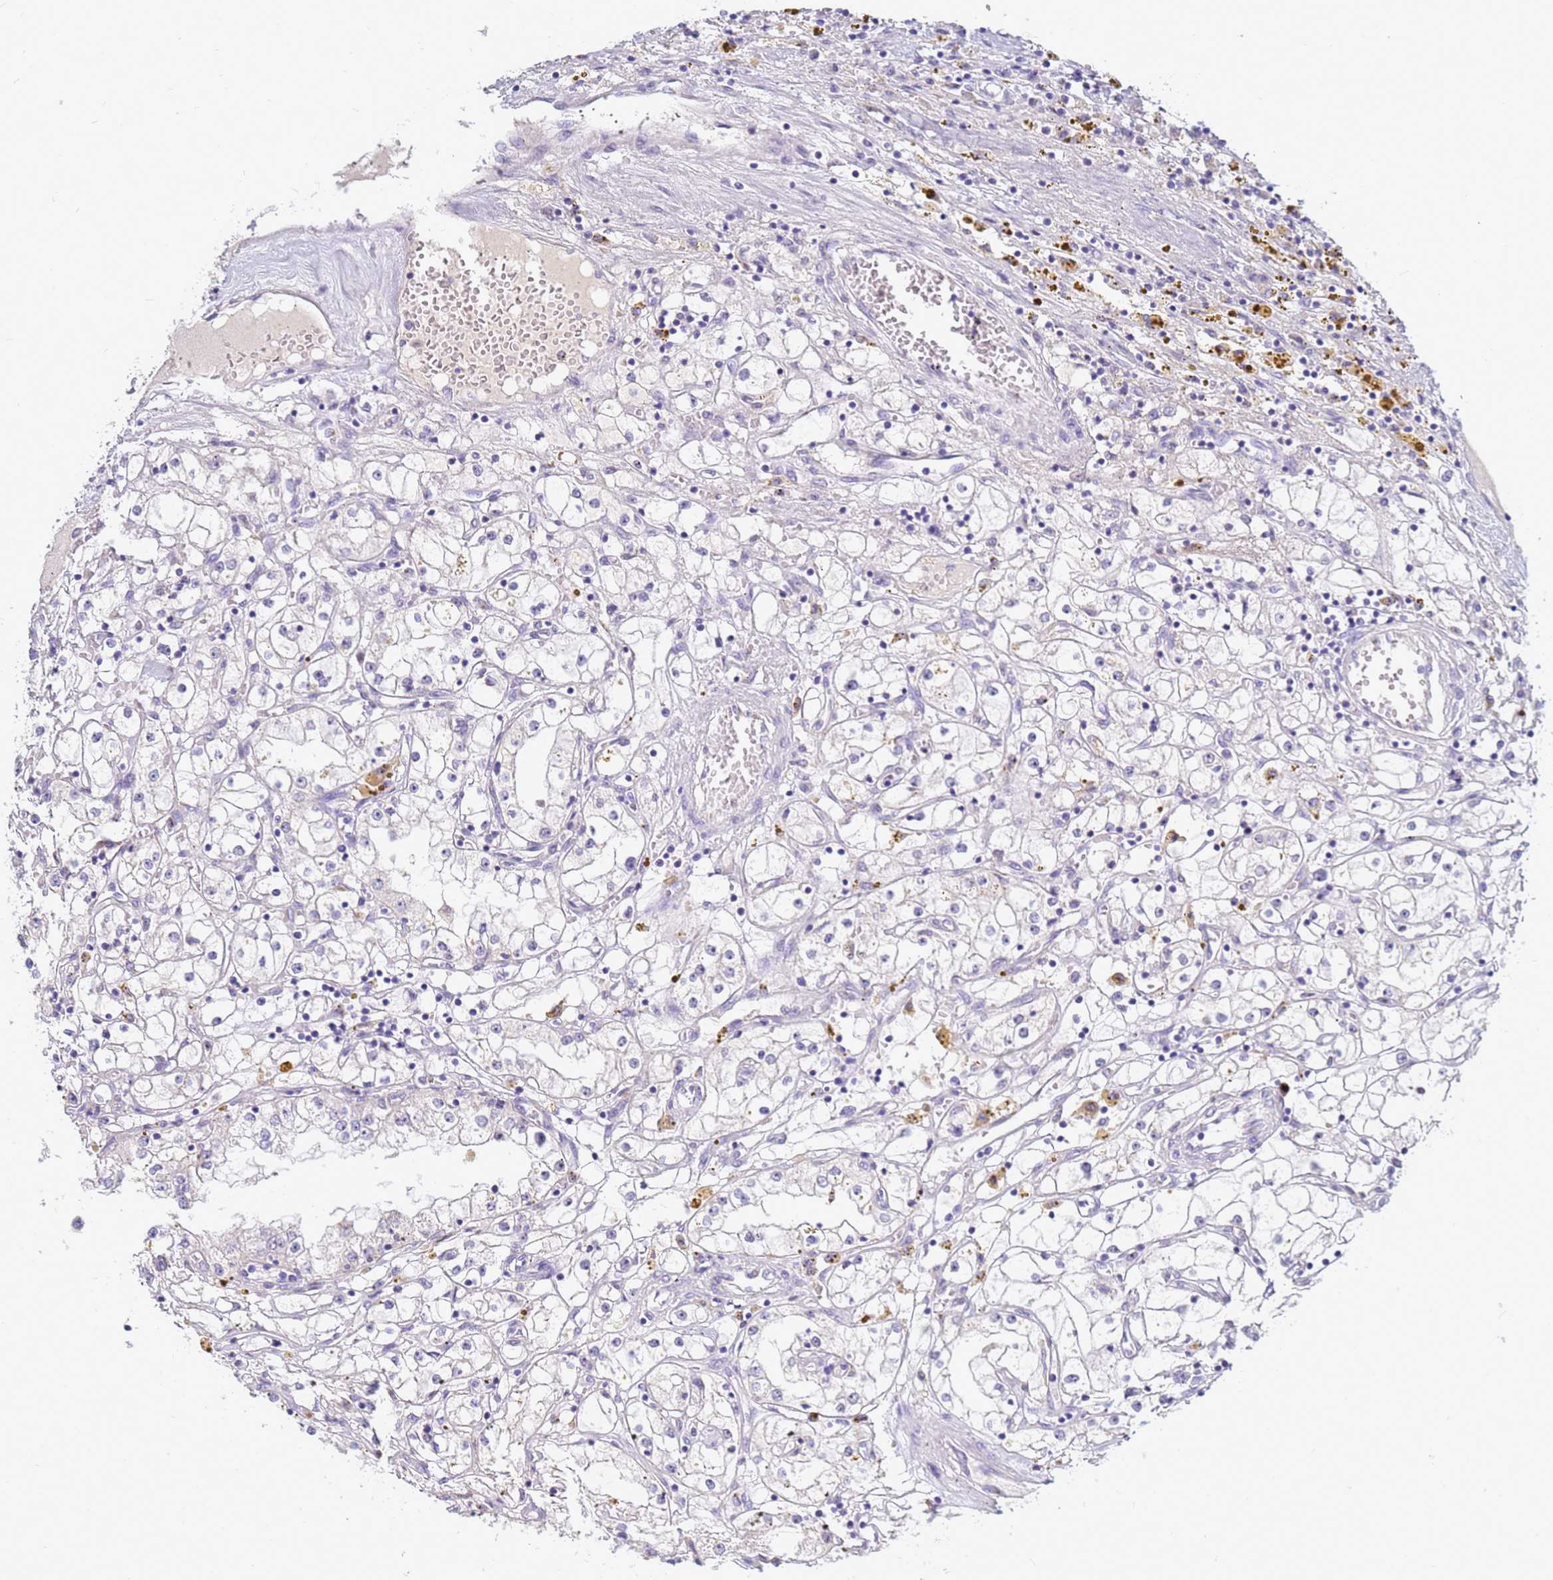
{"staining": {"intensity": "negative", "quantity": "none", "location": "none"}, "tissue": "renal cancer", "cell_type": "Tumor cells", "image_type": "cancer", "snomed": [{"axis": "morphology", "description": "Adenocarcinoma, NOS"}, {"axis": "topography", "description": "Kidney"}], "caption": "A high-resolution micrograph shows immunohistochemistry staining of renal cancer, which shows no significant staining in tumor cells. The staining was performed using DAB (3,3'-diaminobenzidine) to visualize the protein expression in brown, while the nuclei were stained in blue with hematoxylin (Magnification: 20x).", "gene": "B3GNT8", "patient": {"sex": "male", "age": 56}}